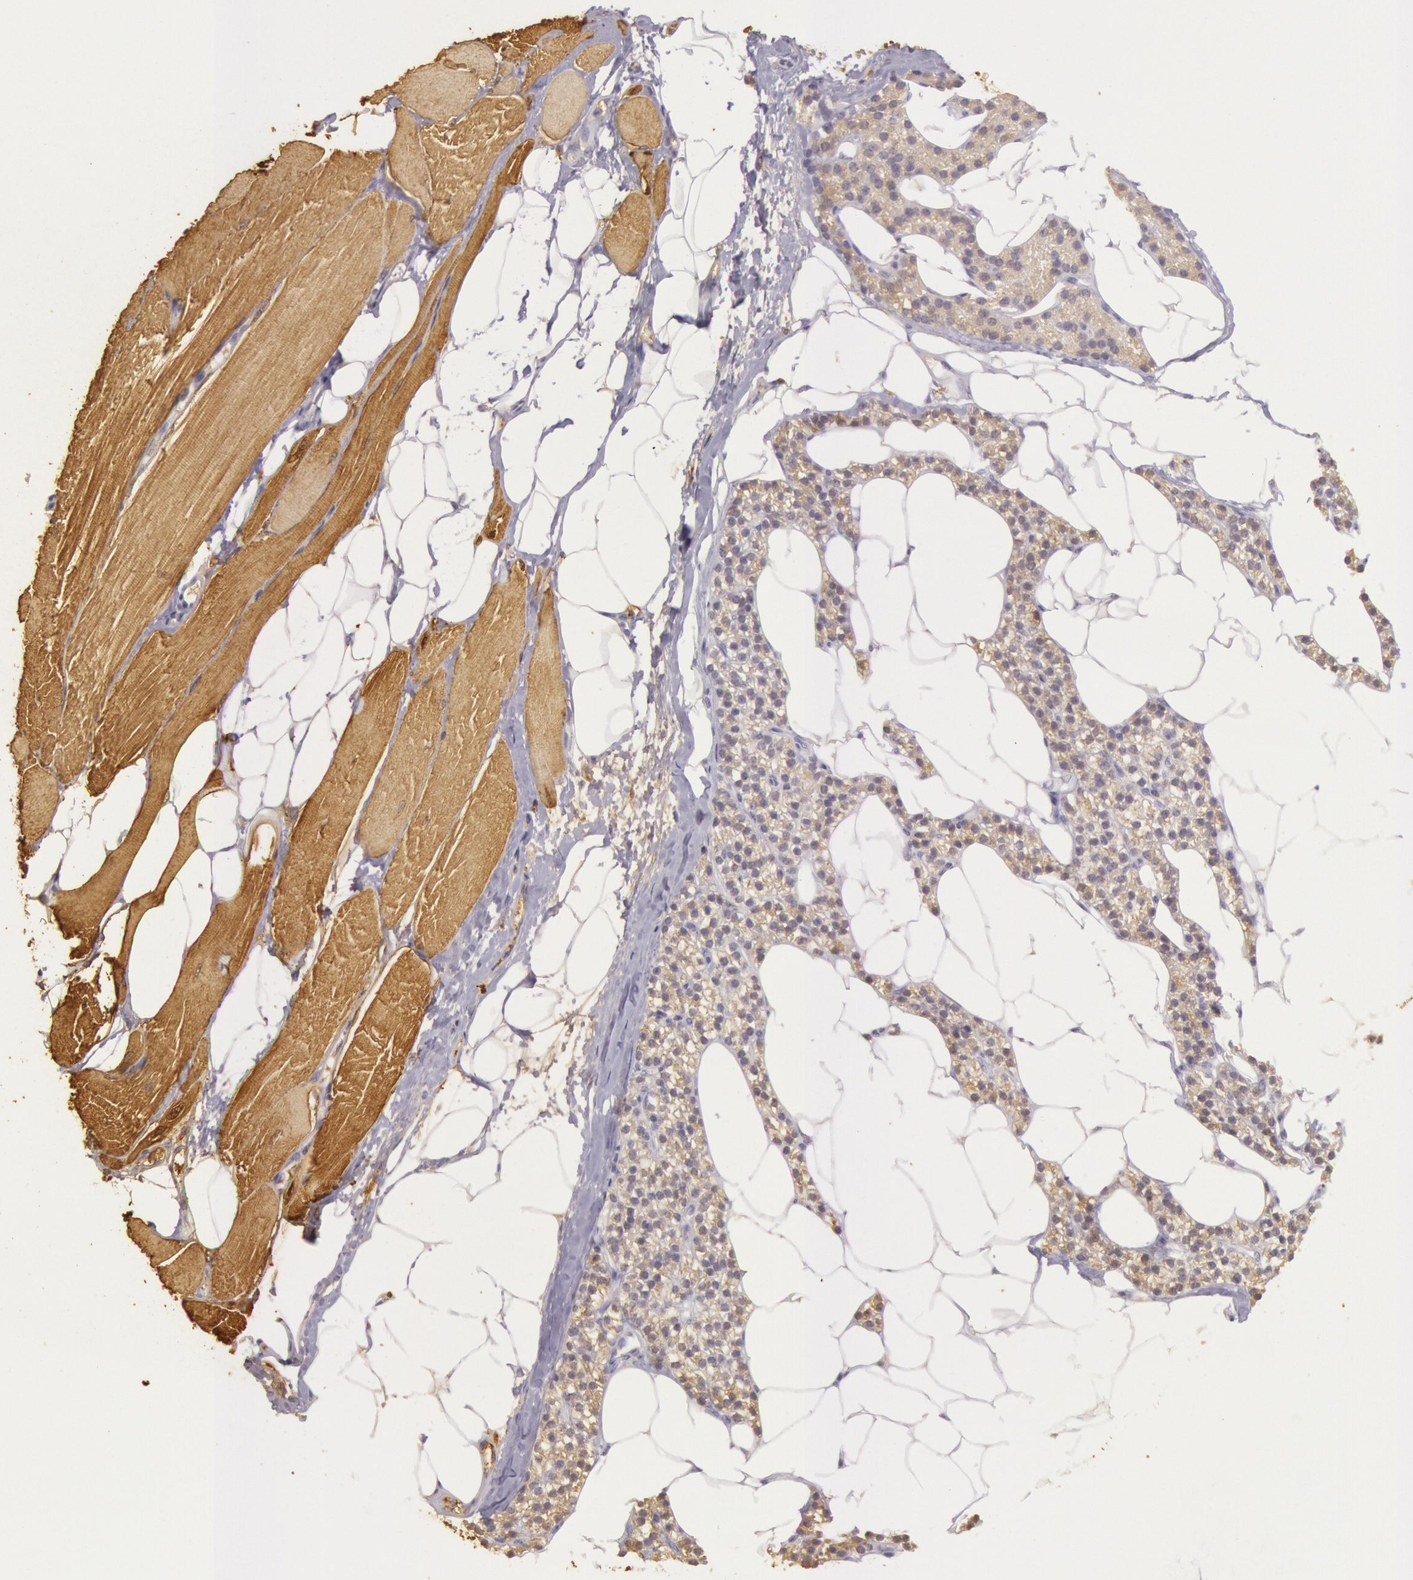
{"staining": {"intensity": "moderate", "quantity": ">75%", "location": "cytoplasmic/membranous"}, "tissue": "skeletal muscle", "cell_type": "Myocytes", "image_type": "normal", "snomed": [{"axis": "morphology", "description": "Normal tissue, NOS"}, {"axis": "topography", "description": "Skeletal muscle"}, {"axis": "topography", "description": "Parathyroid gland"}], "caption": "Immunohistochemical staining of benign skeletal muscle reveals >75% levels of moderate cytoplasmic/membranous protein staining in approximately >75% of myocytes. Nuclei are stained in blue.", "gene": "CKB", "patient": {"sex": "female", "age": 37}}